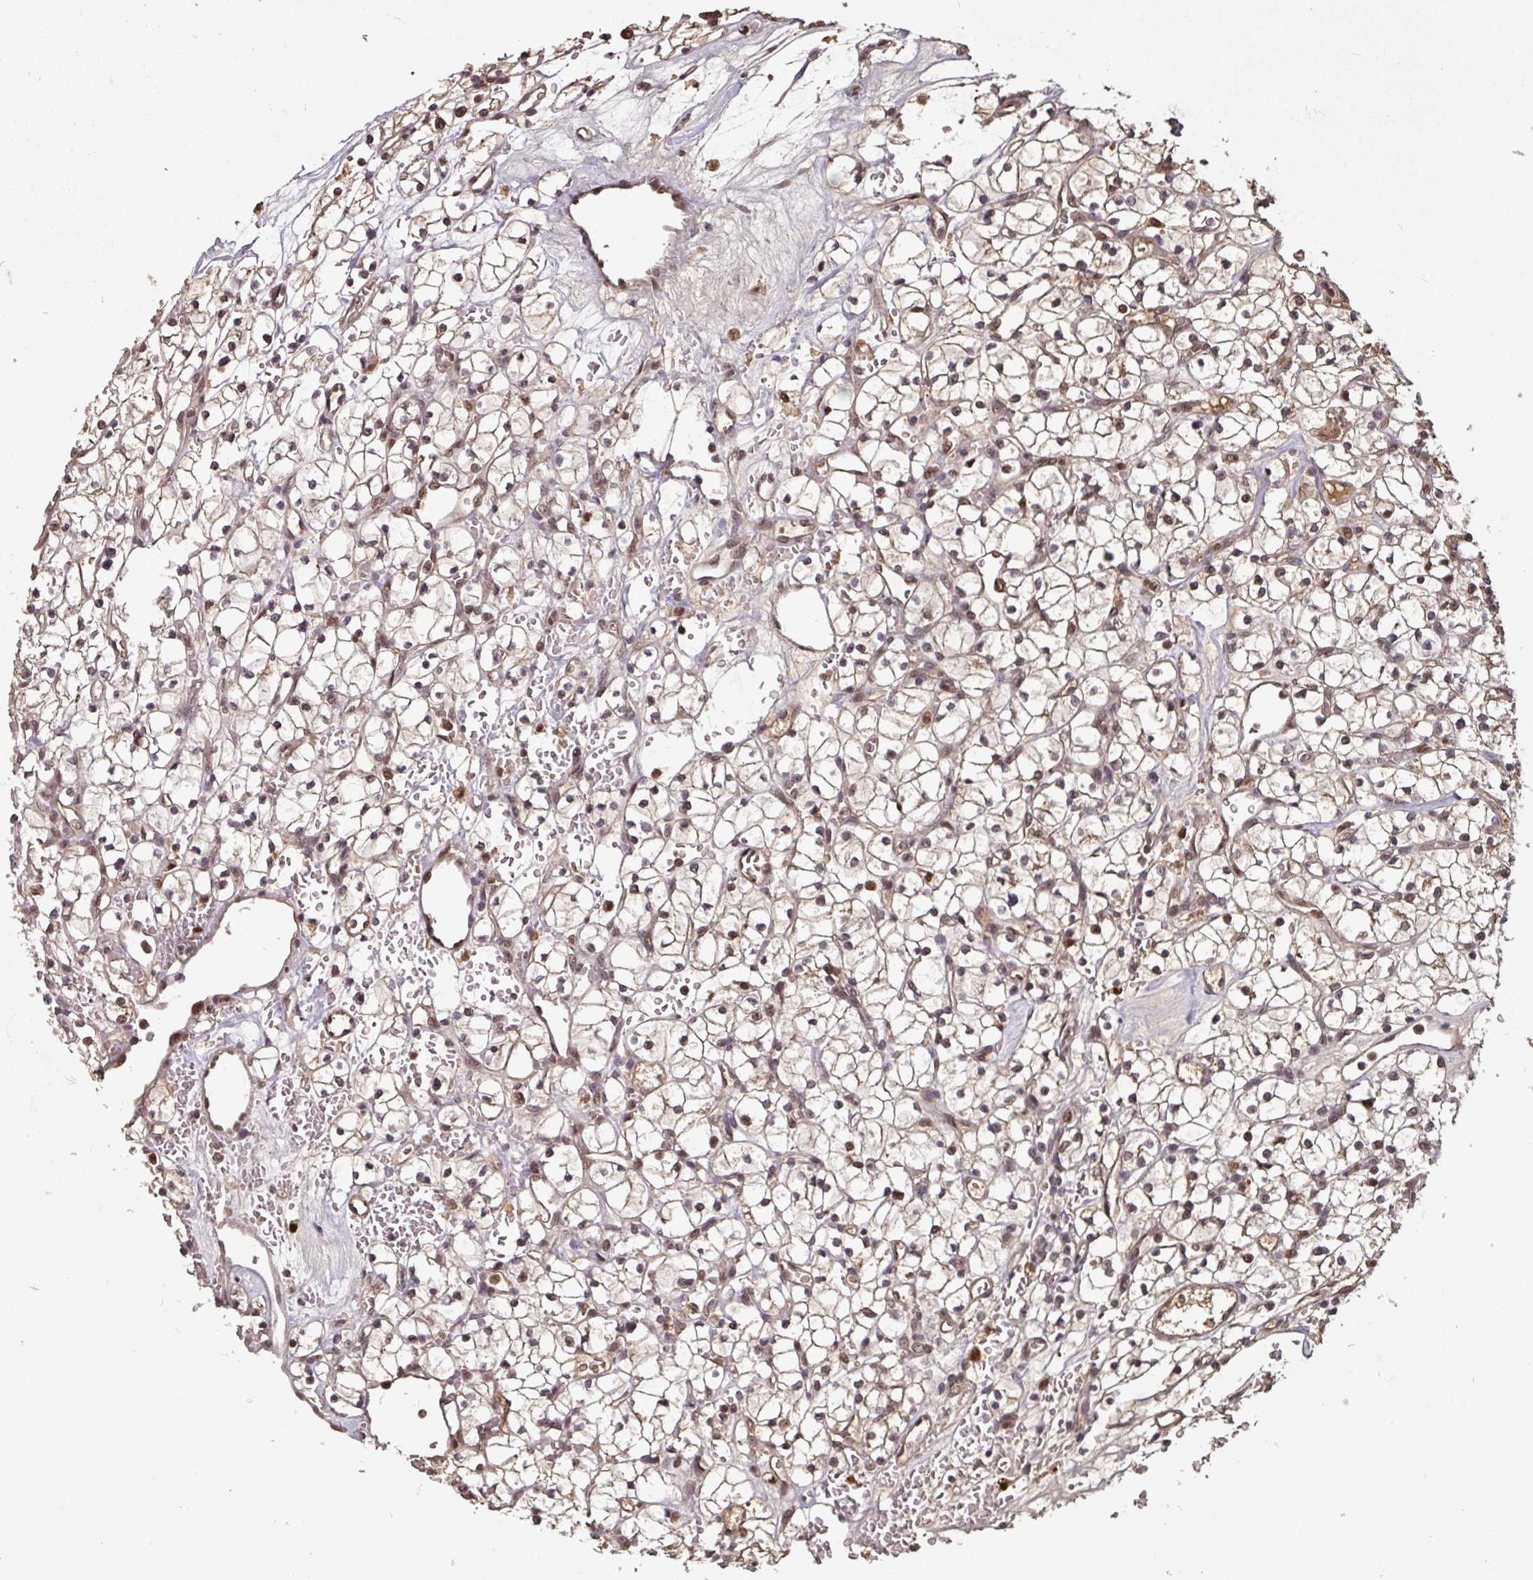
{"staining": {"intensity": "moderate", "quantity": ">75%", "location": "cytoplasmic/membranous,nuclear"}, "tissue": "renal cancer", "cell_type": "Tumor cells", "image_type": "cancer", "snomed": [{"axis": "morphology", "description": "Adenocarcinoma, NOS"}, {"axis": "topography", "description": "Kidney"}], "caption": "Immunohistochemical staining of human renal cancer (adenocarcinoma) reveals moderate cytoplasmic/membranous and nuclear protein staining in about >75% of tumor cells. The protein of interest is stained brown, and the nuclei are stained in blue (DAB IHC with brightfield microscopy, high magnification).", "gene": "POLD1", "patient": {"sex": "female", "age": 64}}